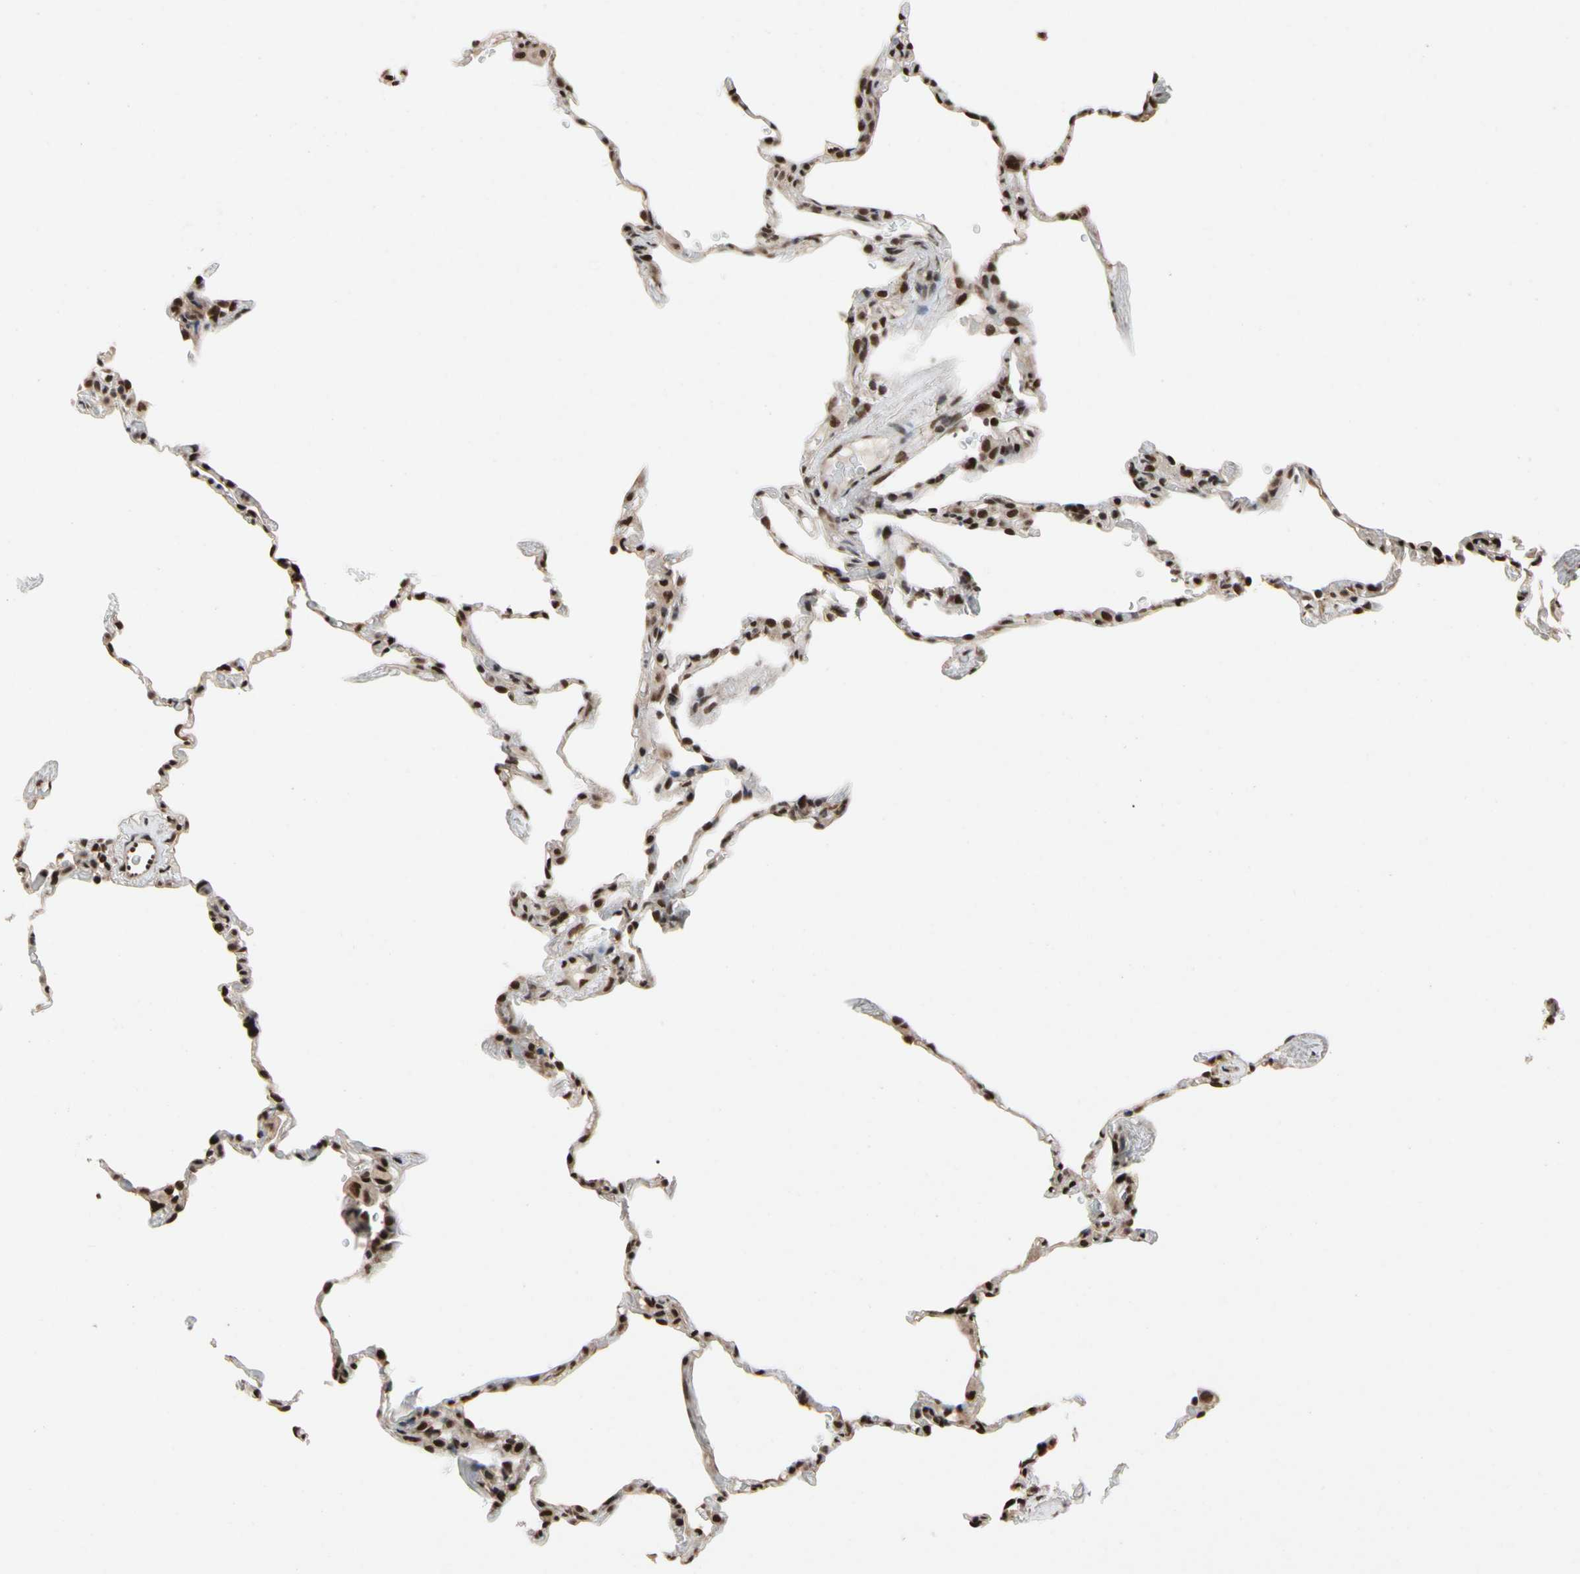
{"staining": {"intensity": "strong", "quantity": ">75%", "location": "nuclear"}, "tissue": "lung", "cell_type": "Alveolar cells", "image_type": "normal", "snomed": [{"axis": "morphology", "description": "Normal tissue, NOS"}, {"axis": "topography", "description": "Lung"}], "caption": "This is an image of IHC staining of normal lung, which shows strong staining in the nuclear of alveolar cells.", "gene": "FAM98B", "patient": {"sex": "male", "age": 59}}